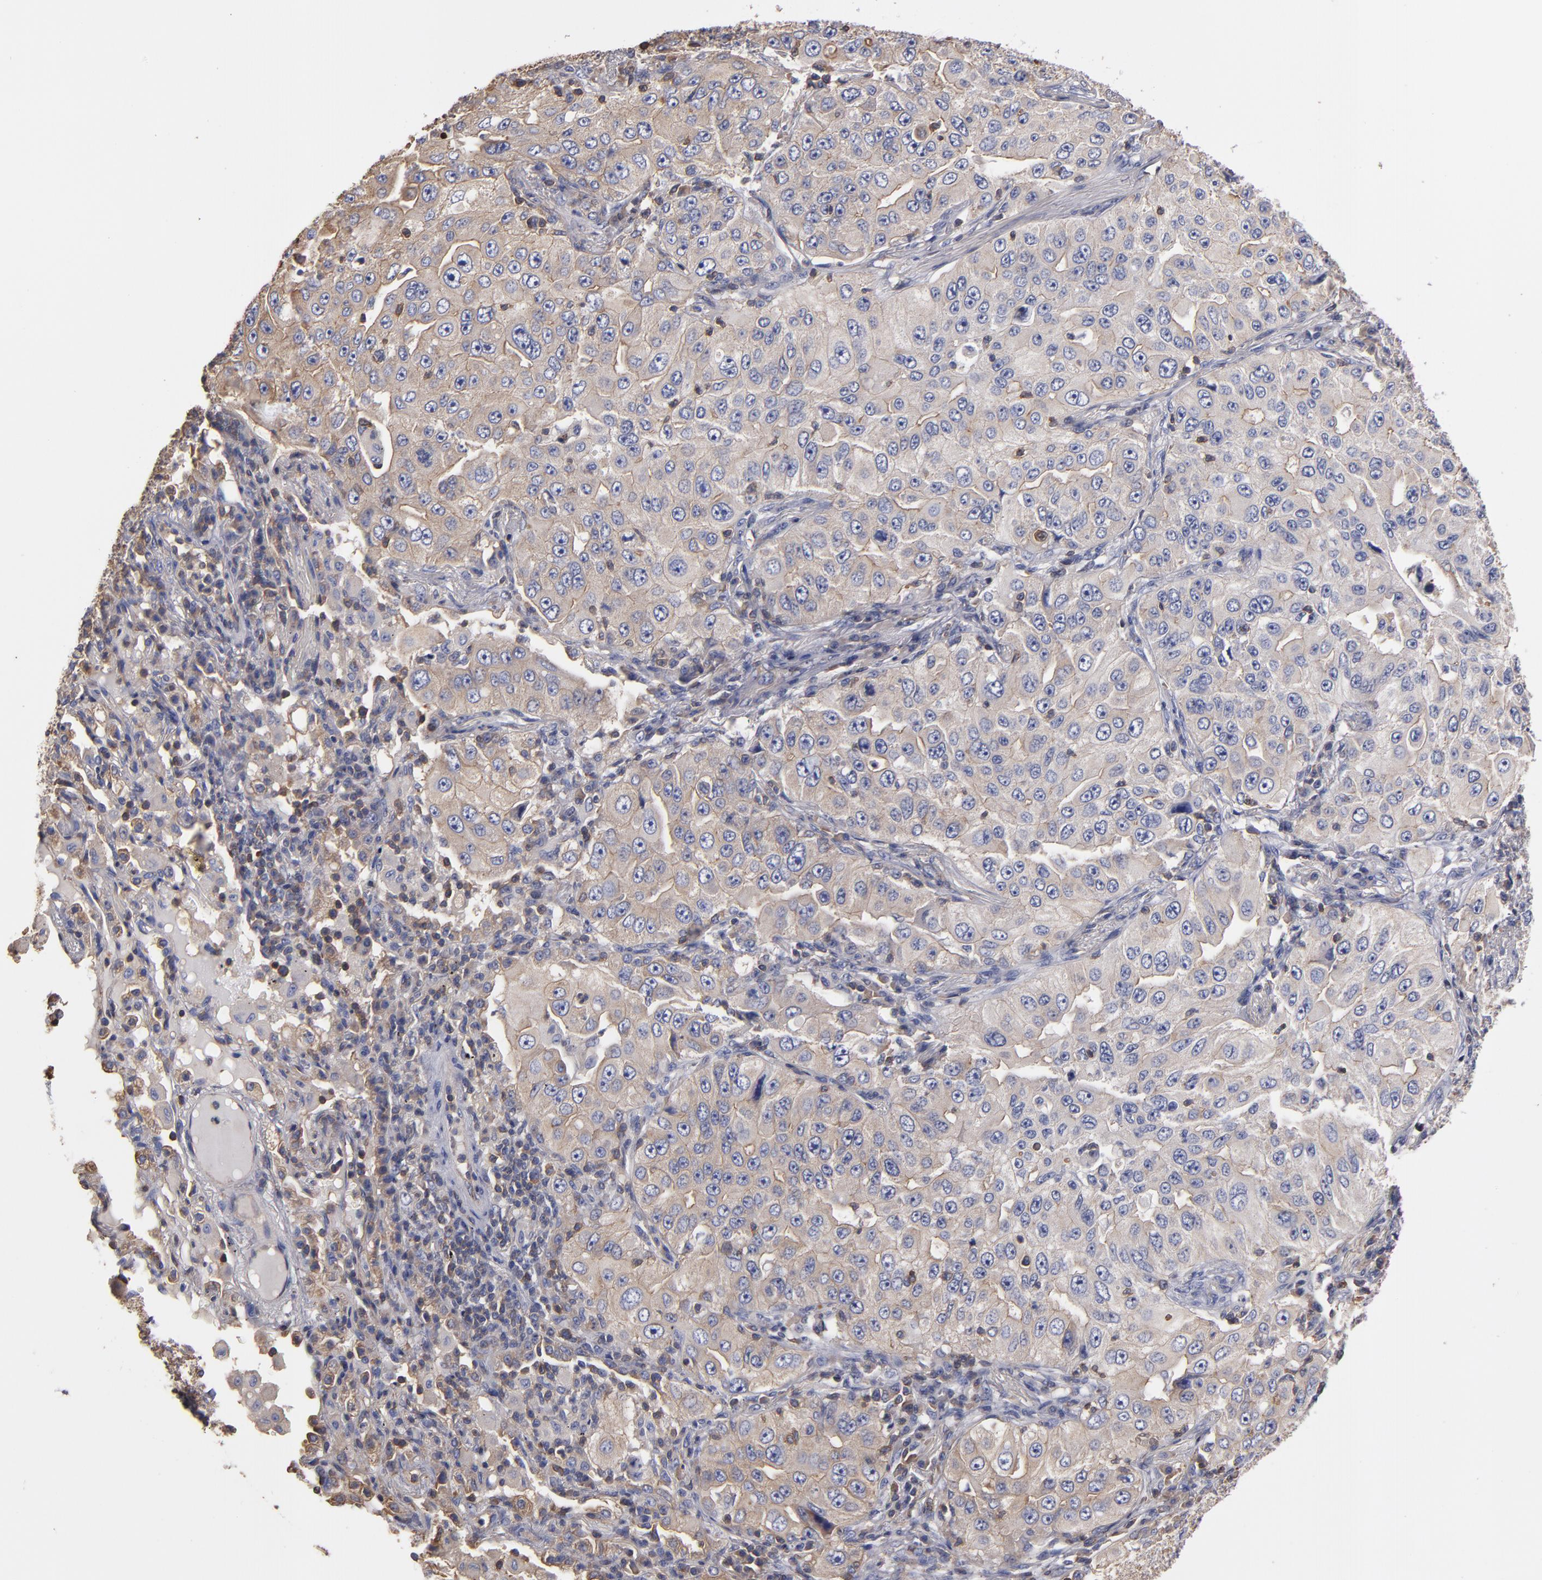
{"staining": {"intensity": "moderate", "quantity": ">75%", "location": "cytoplasmic/membranous"}, "tissue": "lung cancer", "cell_type": "Tumor cells", "image_type": "cancer", "snomed": [{"axis": "morphology", "description": "Adenocarcinoma, NOS"}, {"axis": "topography", "description": "Lung"}], "caption": "This photomicrograph shows immunohistochemistry staining of human lung adenocarcinoma, with medium moderate cytoplasmic/membranous positivity in approximately >75% of tumor cells.", "gene": "ESYT2", "patient": {"sex": "male", "age": 84}}